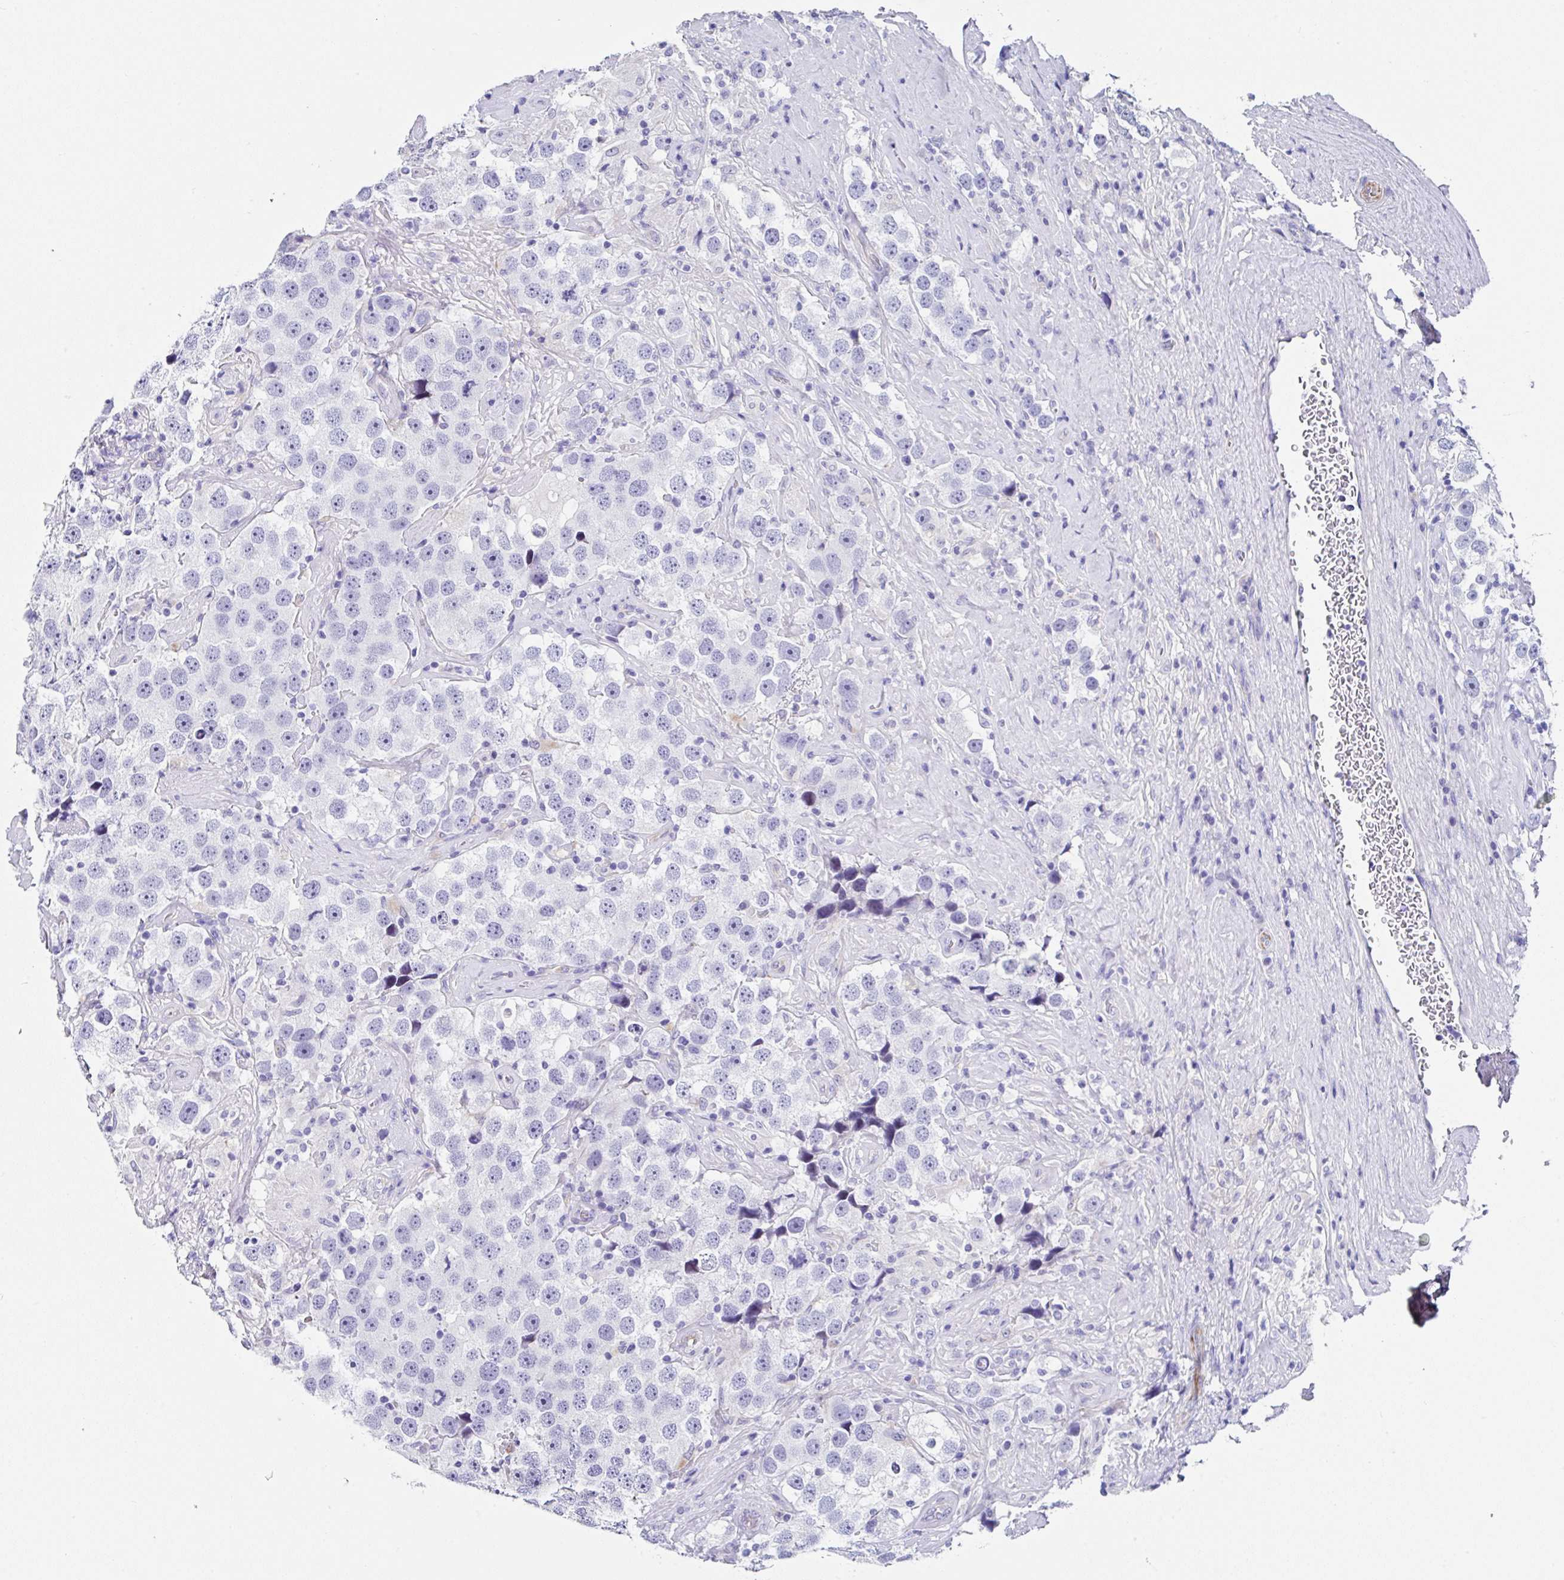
{"staining": {"intensity": "negative", "quantity": "none", "location": "none"}, "tissue": "testis cancer", "cell_type": "Tumor cells", "image_type": "cancer", "snomed": [{"axis": "morphology", "description": "Seminoma, NOS"}, {"axis": "topography", "description": "Testis"}], "caption": "Immunohistochemical staining of human testis seminoma demonstrates no significant positivity in tumor cells.", "gene": "TMPRSS11E", "patient": {"sex": "male", "age": 49}}